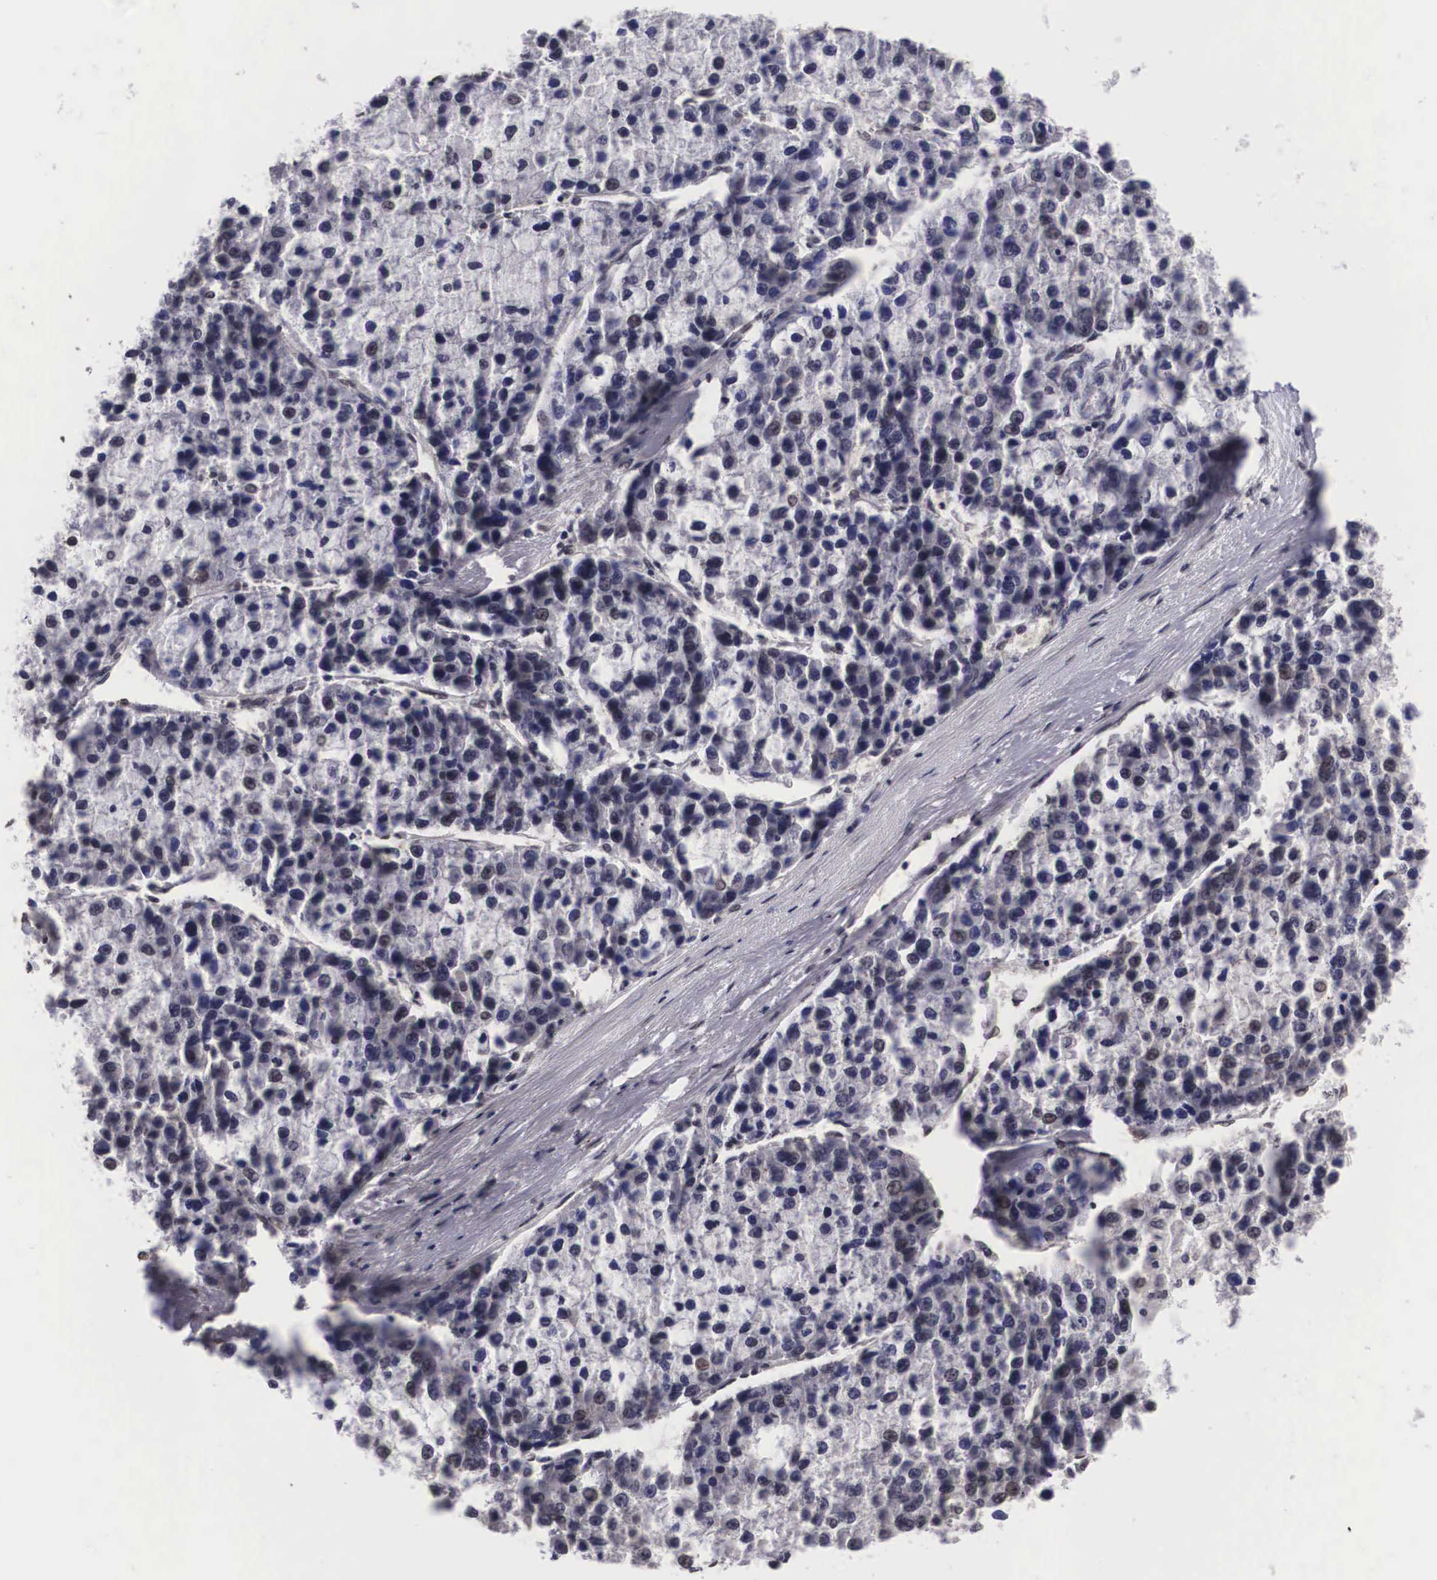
{"staining": {"intensity": "negative", "quantity": "none", "location": "none"}, "tissue": "liver cancer", "cell_type": "Tumor cells", "image_type": "cancer", "snomed": [{"axis": "morphology", "description": "Carcinoma, Hepatocellular, NOS"}, {"axis": "topography", "description": "Liver"}], "caption": "Liver cancer was stained to show a protein in brown. There is no significant positivity in tumor cells. Brightfield microscopy of IHC stained with DAB (3,3'-diaminobenzidine) (brown) and hematoxylin (blue), captured at high magnification.", "gene": "OTX2", "patient": {"sex": "female", "age": 66}}